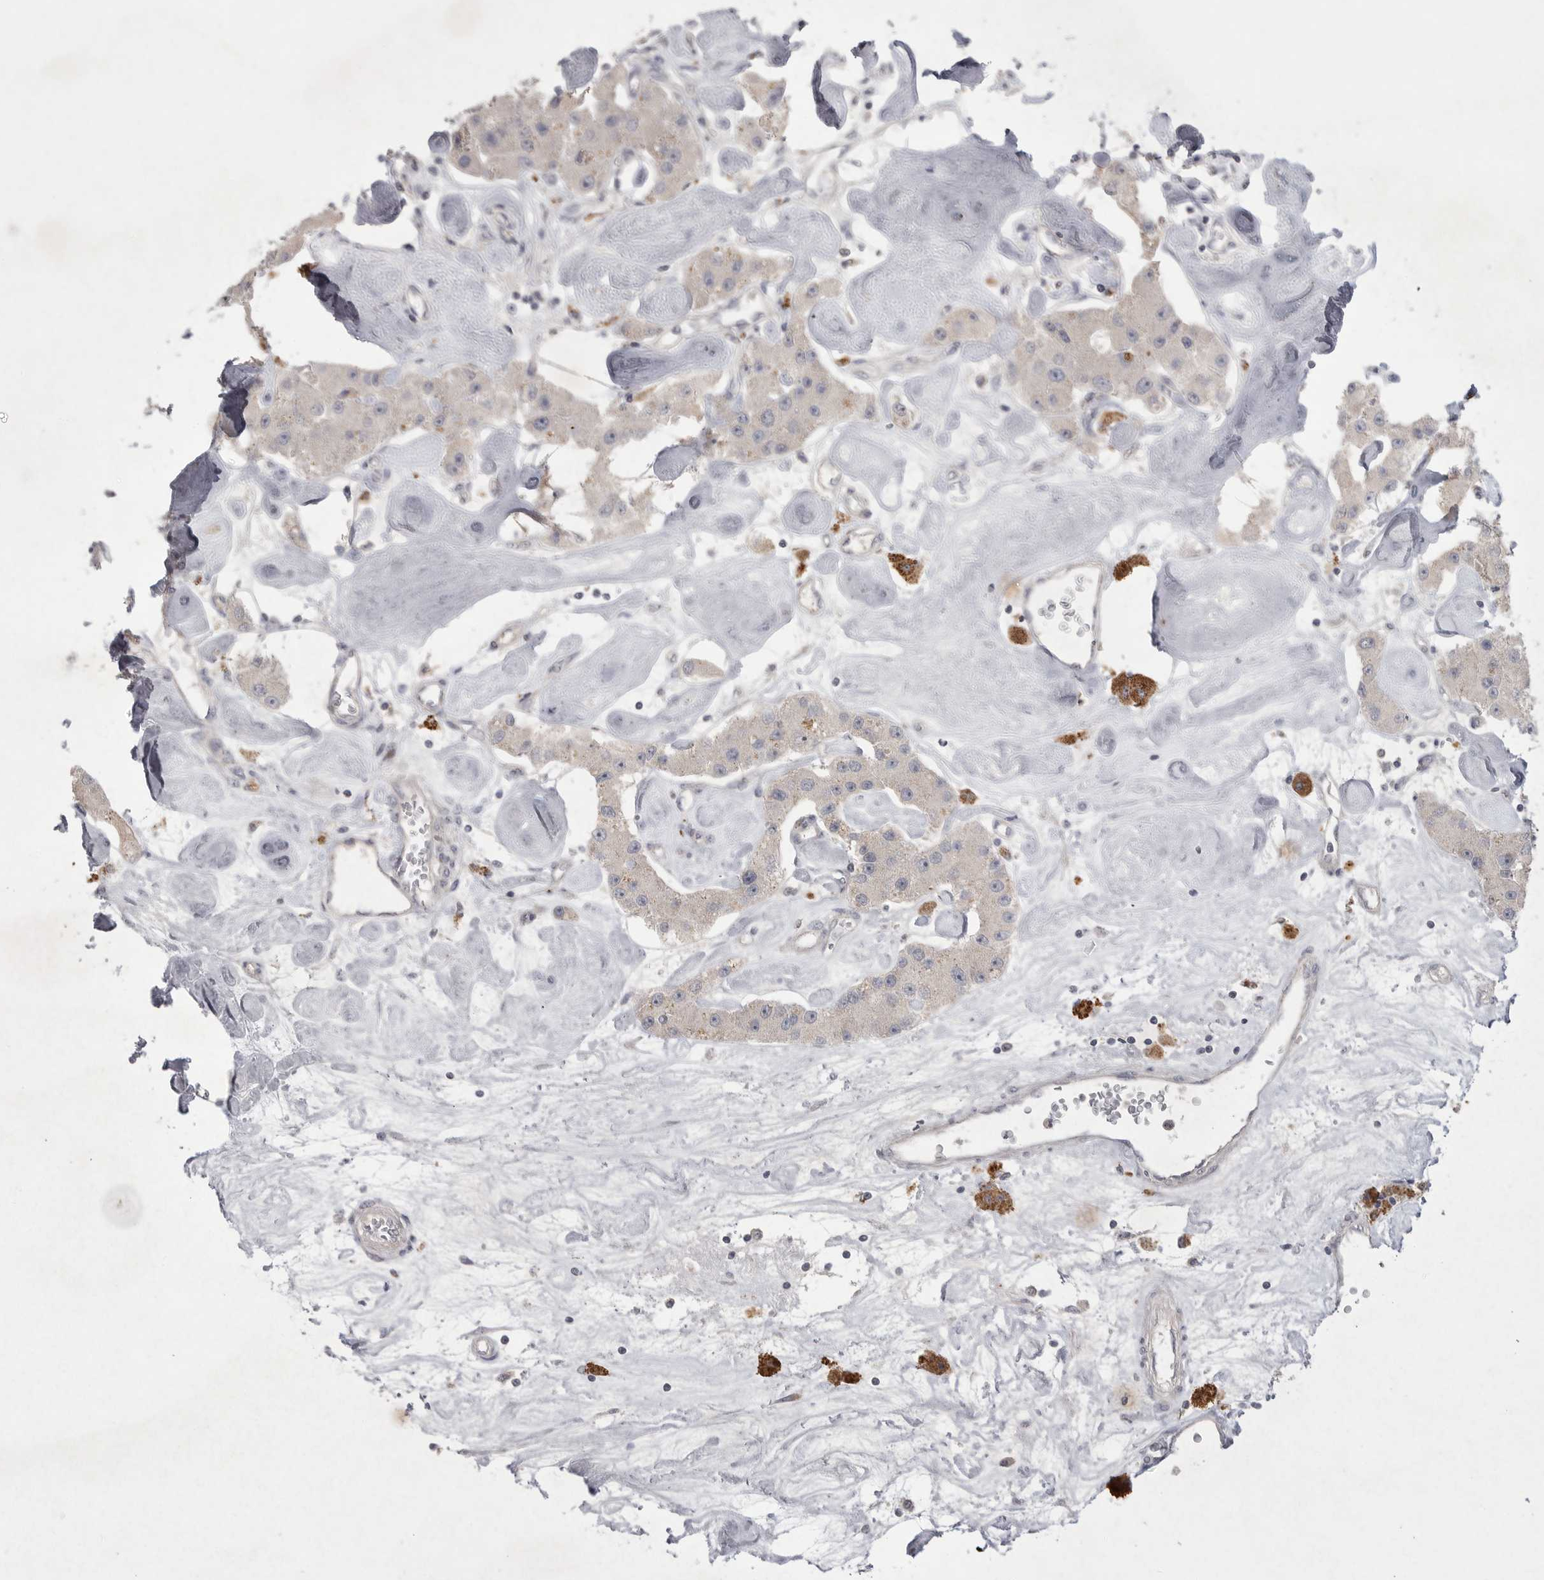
{"staining": {"intensity": "negative", "quantity": "none", "location": "none"}, "tissue": "carcinoid", "cell_type": "Tumor cells", "image_type": "cancer", "snomed": [{"axis": "morphology", "description": "Carcinoid, malignant, NOS"}, {"axis": "topography", "description": "Pancreas"}], "caption": "This is a micrograph of immunohistochemistry (IHC) staining of carcinoid (malignant), which shows no positivity in tumor cells.", "gene": "VANGL2", "patient": {"sex": "male", "age": 41}}